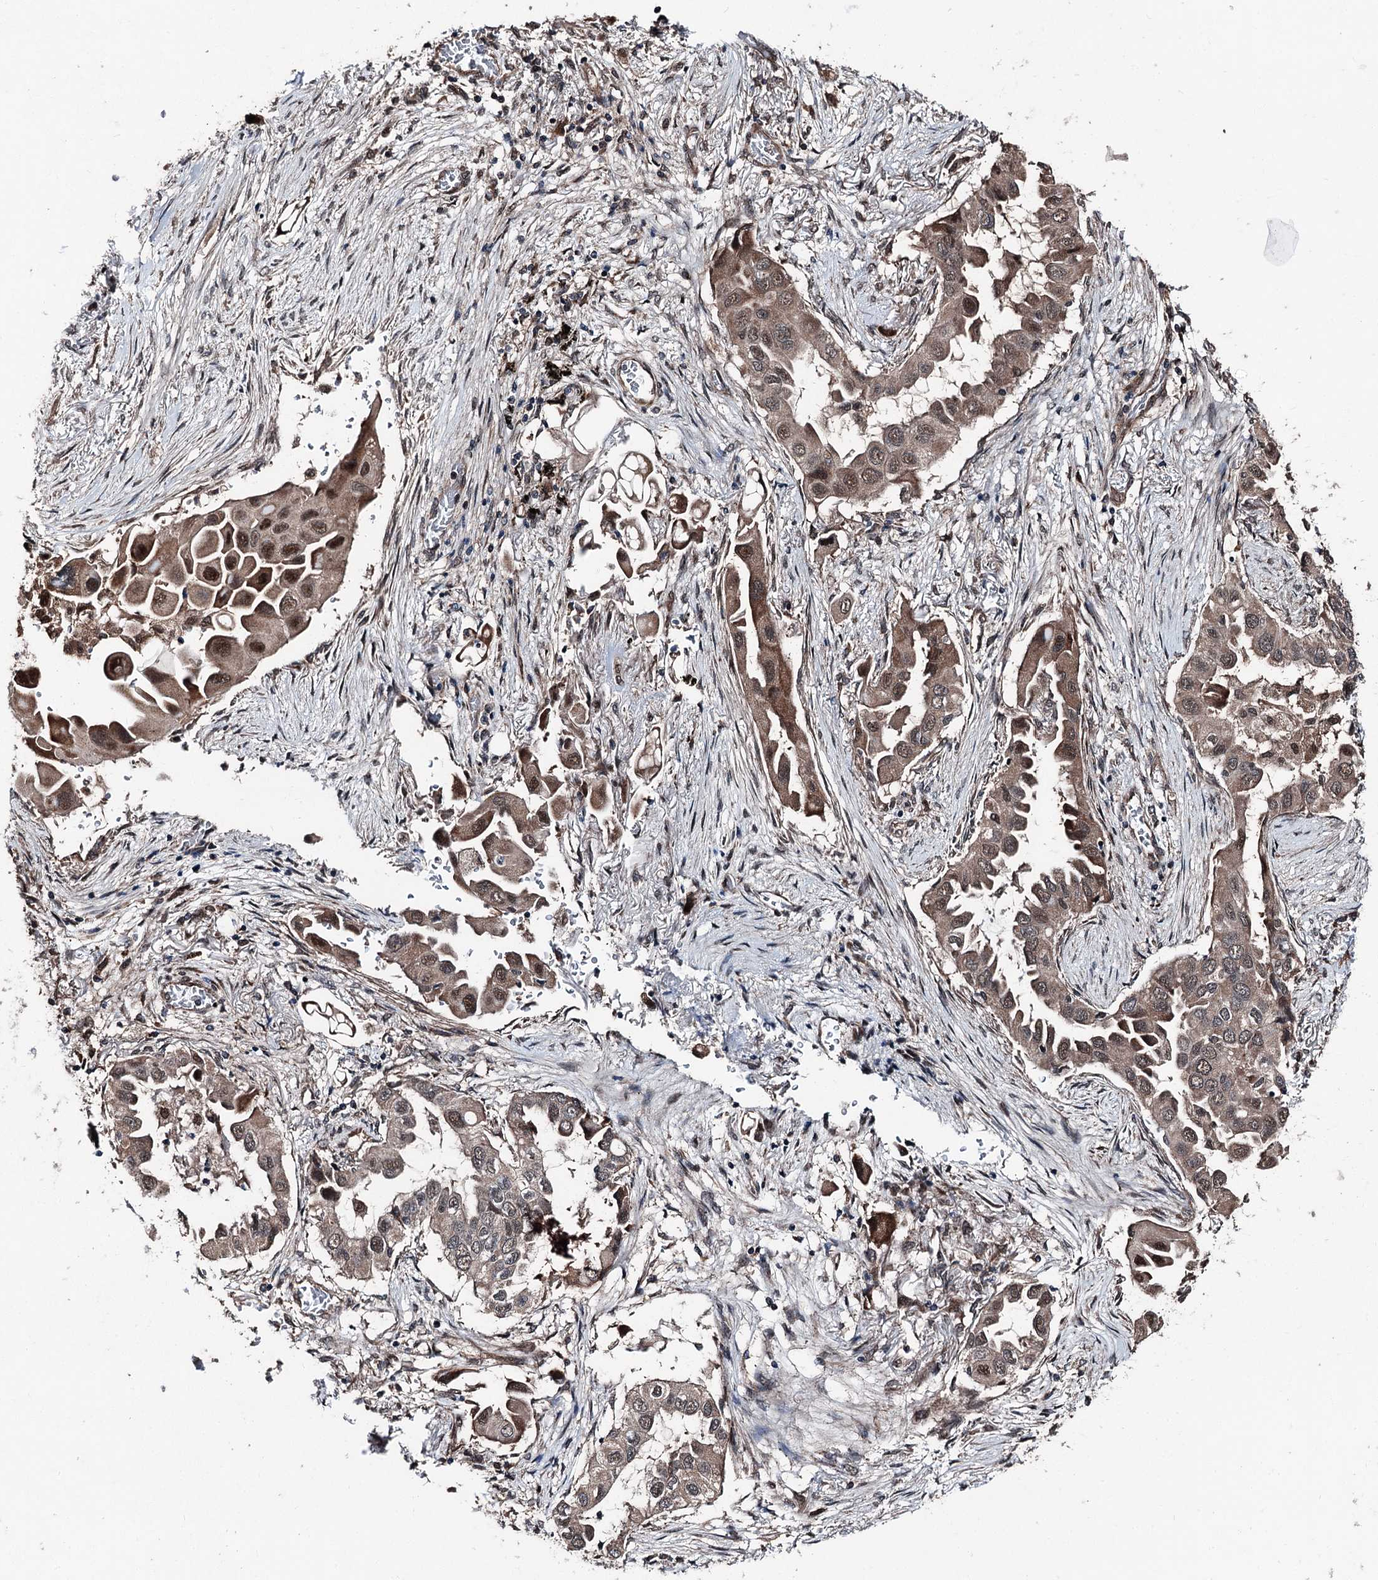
{"staining": {"intensity": "moderate", "quantity": ">75%", "location": "cytoplasmic/membranous,nuclear"}, "tissue": "lung cancer", "cell_type": "Tumor cells", "image_type": "cancer", "snomed": [{"axis": "morphology", "description": "Adenocarcinoma, NOS"}, {"axis": "topography", "description": "Lung"}], "caption": "Protein analysis of lung cancer tissue displays moderate cytoplasmic/membranous and nuclear expression in approximately >75% of tumor cells.", "gene": "PSMD13", "patient": {"sex": "female", "age": 76}}